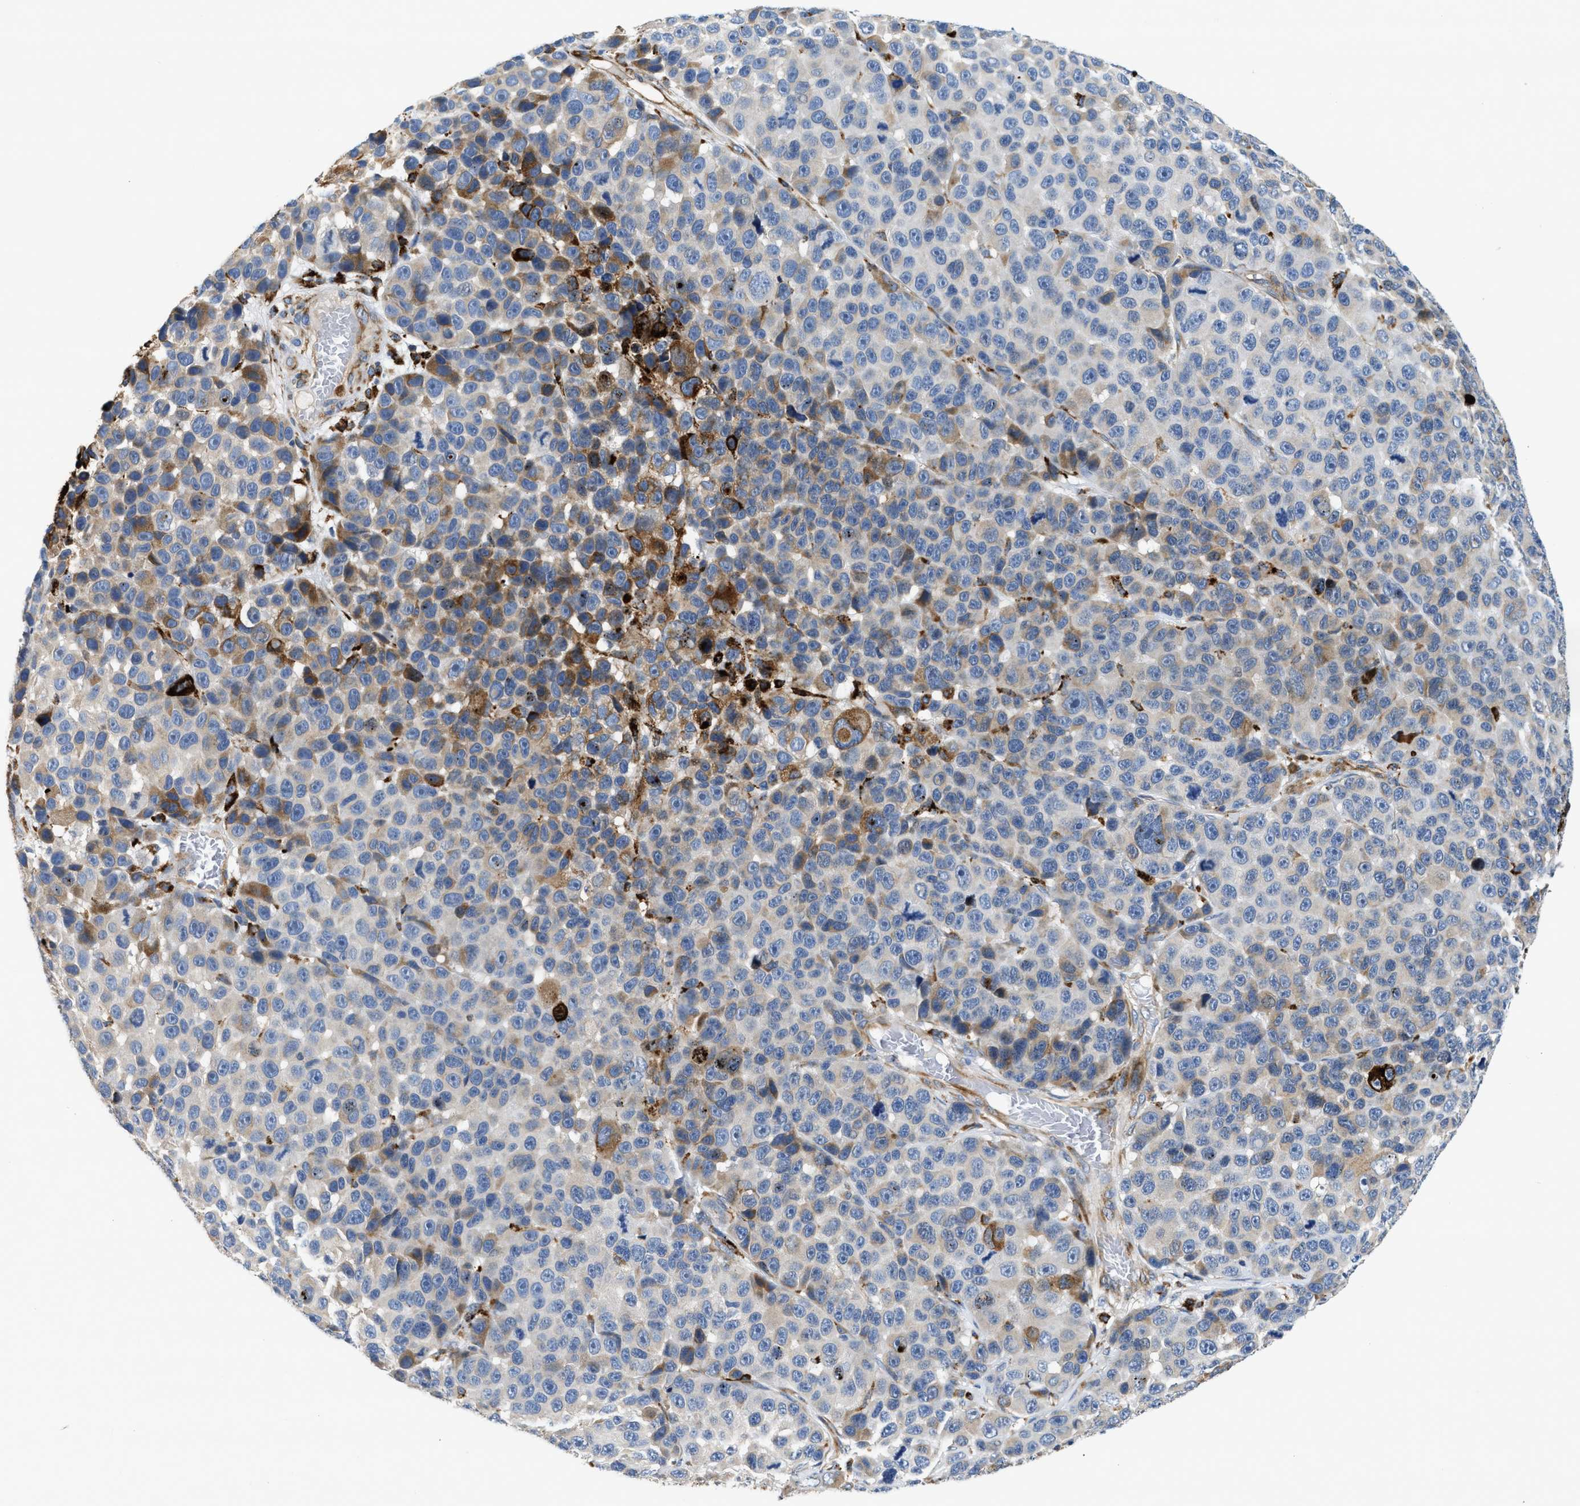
{"staining": {"intensity": "negative", "quantity": "none", "location": "none"}, "tissue": "melanoma", "cell_type": "Tumor cells", "image_type": "cancer", "snomed": [{"axis": "morphology", "description": "Malignant melanoma, NOS"}, {"axis": "topography", "description": "Skin"}], "caption": "This is an IHC micrograph of human melanoma. There is no staining in tumor cells.", "gene": "AMZ1", "patient": {"sex": "male", "age": 53}}